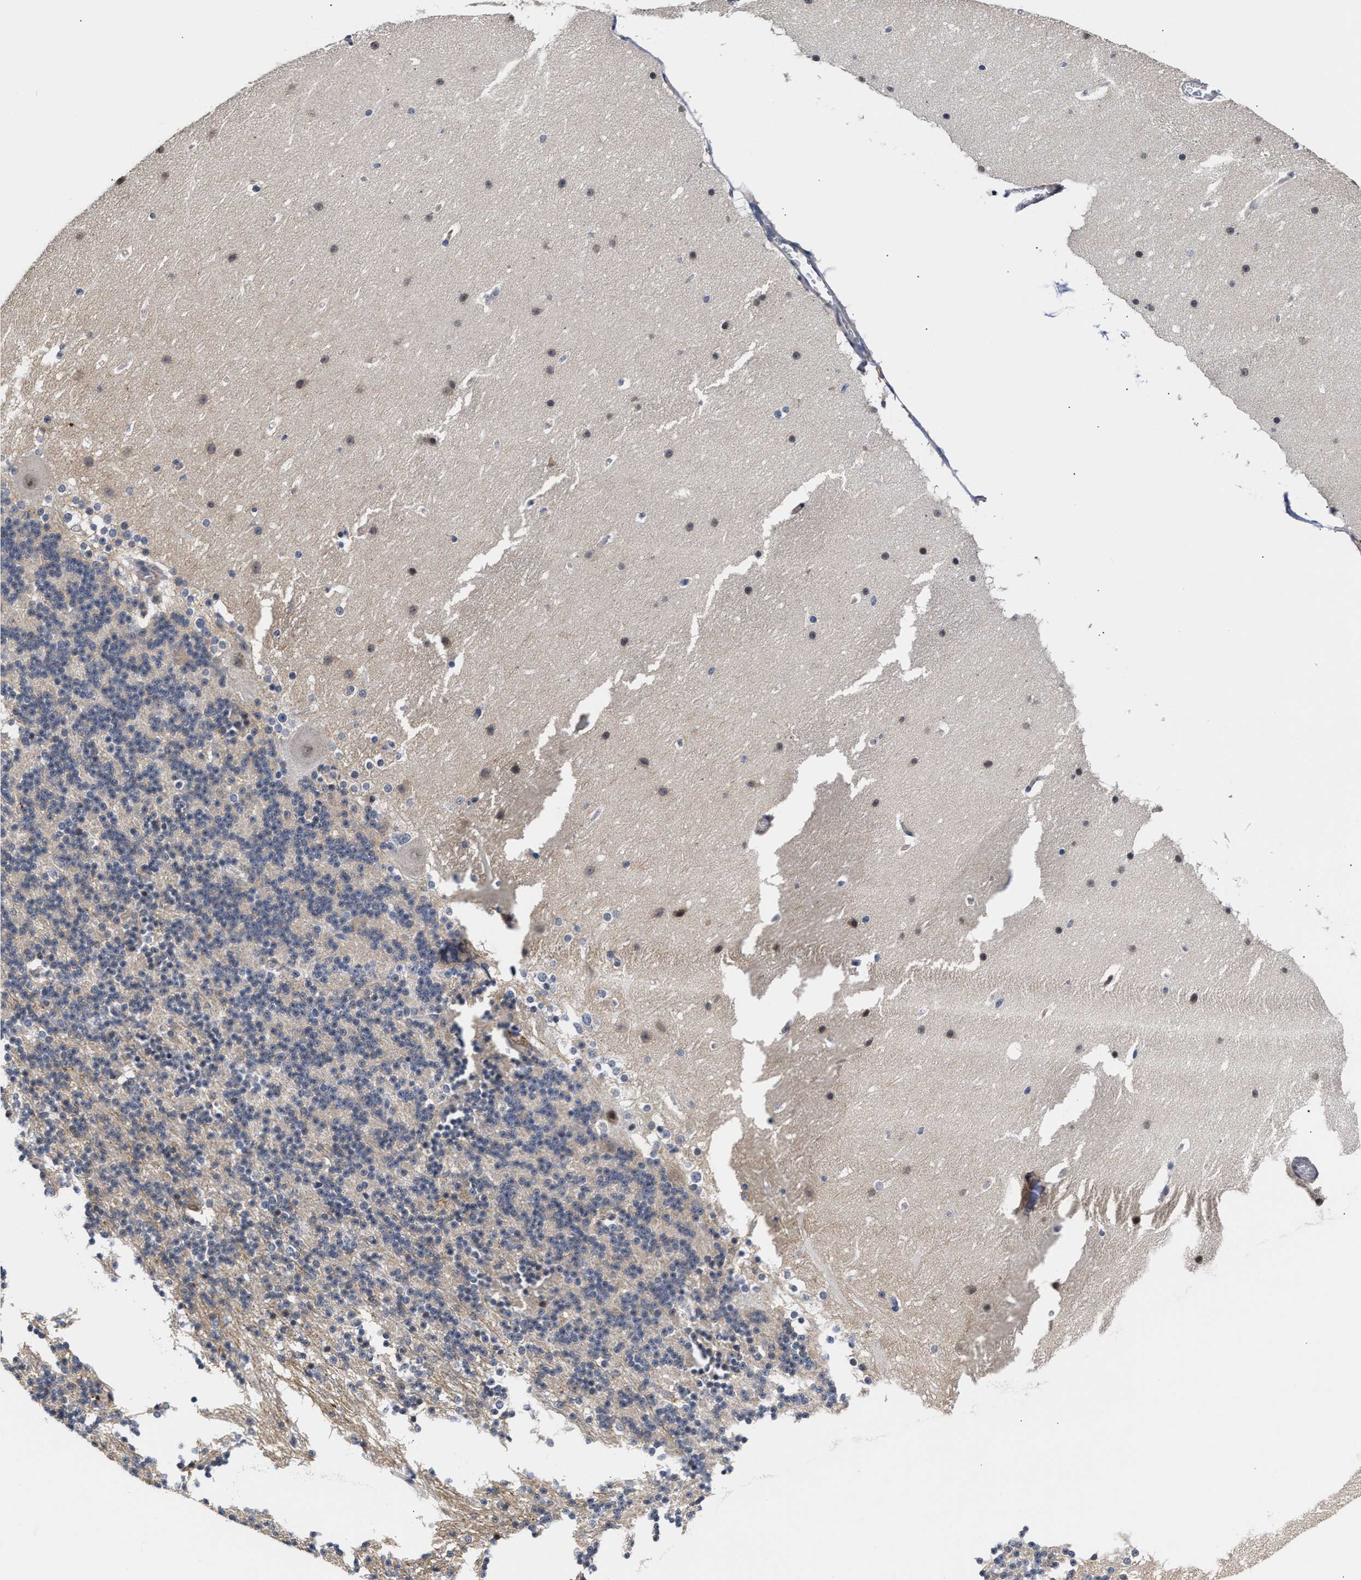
{"staining": {"intensity": "negative", "quantity": "none", "location": "none"}, "tissue": "cerebellum", "cell_type": "Cells in granular layer", "image_type": "normal", "snomed": [{"axis": "morphology", "description": "Normal tissue, NOS"}, {"axis": "topography", "description": "Cerebellum"}], "caption": "A high-resolution micrograph shows immunohistochemistry (IHC) staining of unremarkable cerebellum, which demonstrates no significant expression in cells in granular layer.", "gene": "AHNAK2", "patient": {"sex": "female", "age": 19}}